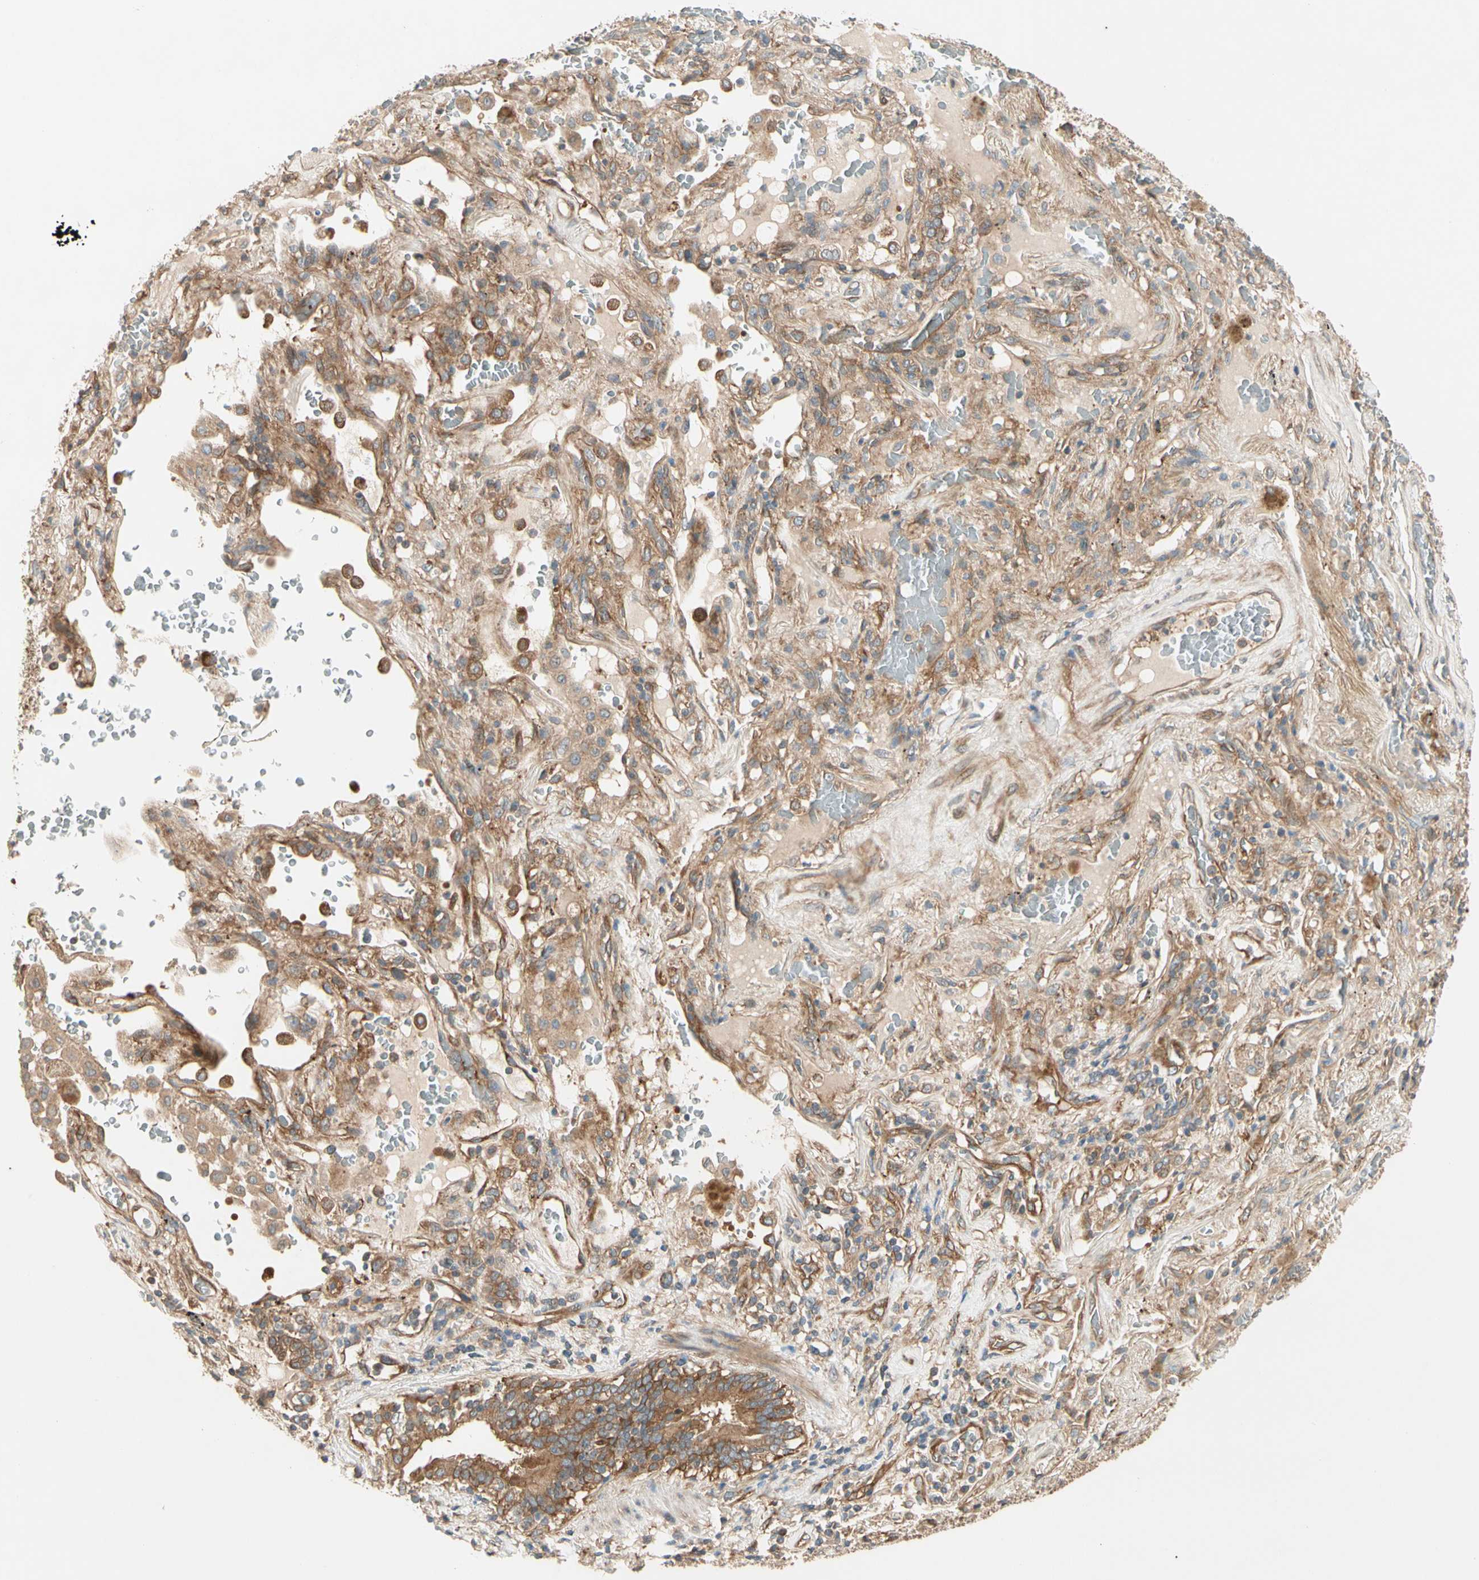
{"staining": {"intensity": "moderate", "quantity": ">75%", "location": "cytoplasmic/membranous"}, "tissue": "lung cancer", "cell_type": "Tumor cells", "image_type": "cancer", "snomed": [{"axis": "morphology", "description": "Squamous cell carcinoma, NOS"}, {"axis": "topography", "description": "Lung"}], "caption": "The photomicrograph displays immunohistochemical staining of lung cancer (squamous cell carcinoma). There is moderate cytoplasmic/membranous expression is appreciated in approximately >75% of tumor cells. The staining was performed using DAB to visualize the protein expression in brown, while the nuclei were stained in blue with hematoxylin (Magnification: 20x).", "gene": "ROCK2", "patient": {"sex": "male", "age": 57}}